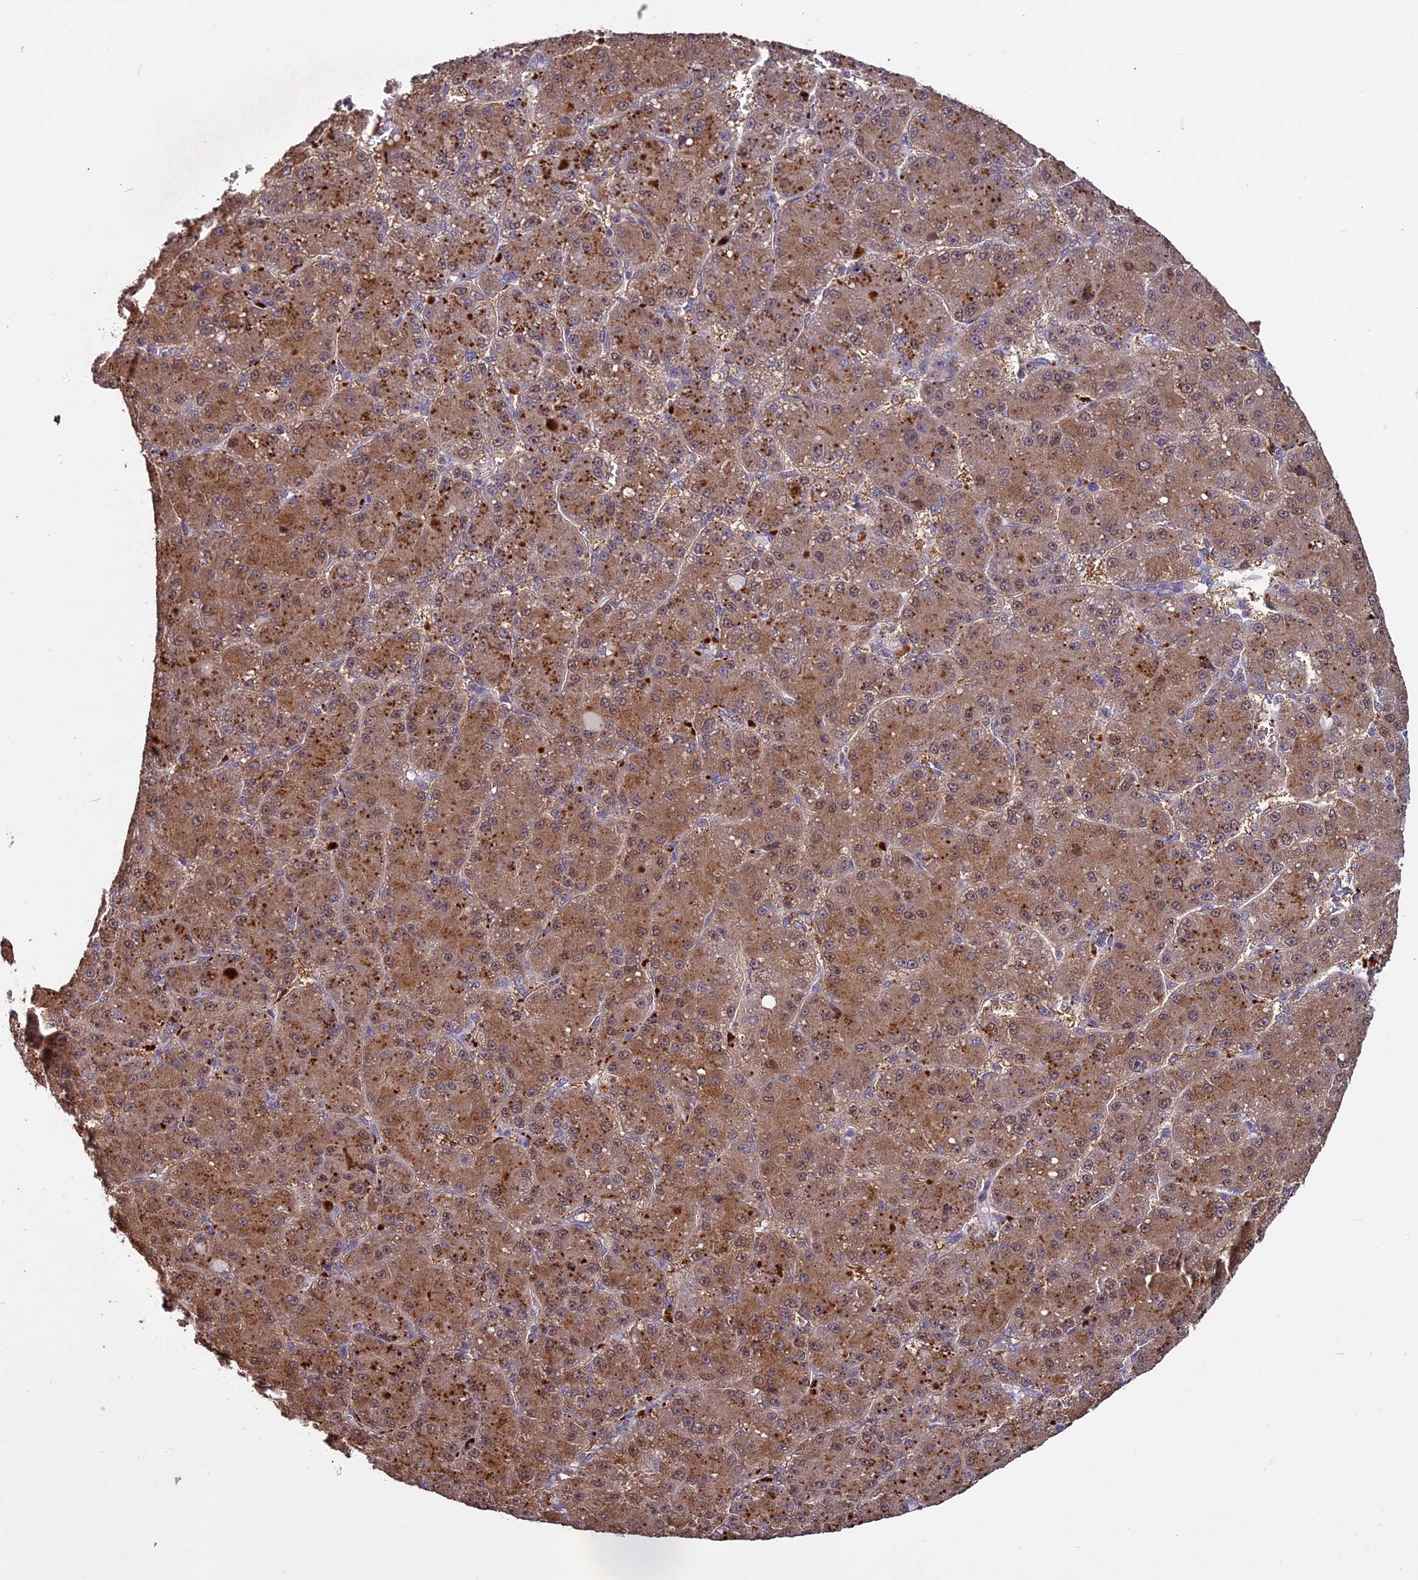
{"staining": {"intensity": "strong", "quantity": ">75%", "location": "cytoplasmic/membranous"}, "tissue": "liver cancer", "cell_type": "Tumor cells", "image_type": "cancer", "snomed": [{"axis": "morphology", "description": "Carcinoma, Hepatocellular, NOS"}, {"axis": "topography", "description": "Liver"}], "caption": "A micrograph showing strong cytoplasmic/membranous expression in about >75% of tumor cells in liver cancer, as visualized by brown immunohistochemical staining.", "gene": "C3orf70", "patient": {"sex": "male", "age": 67}}